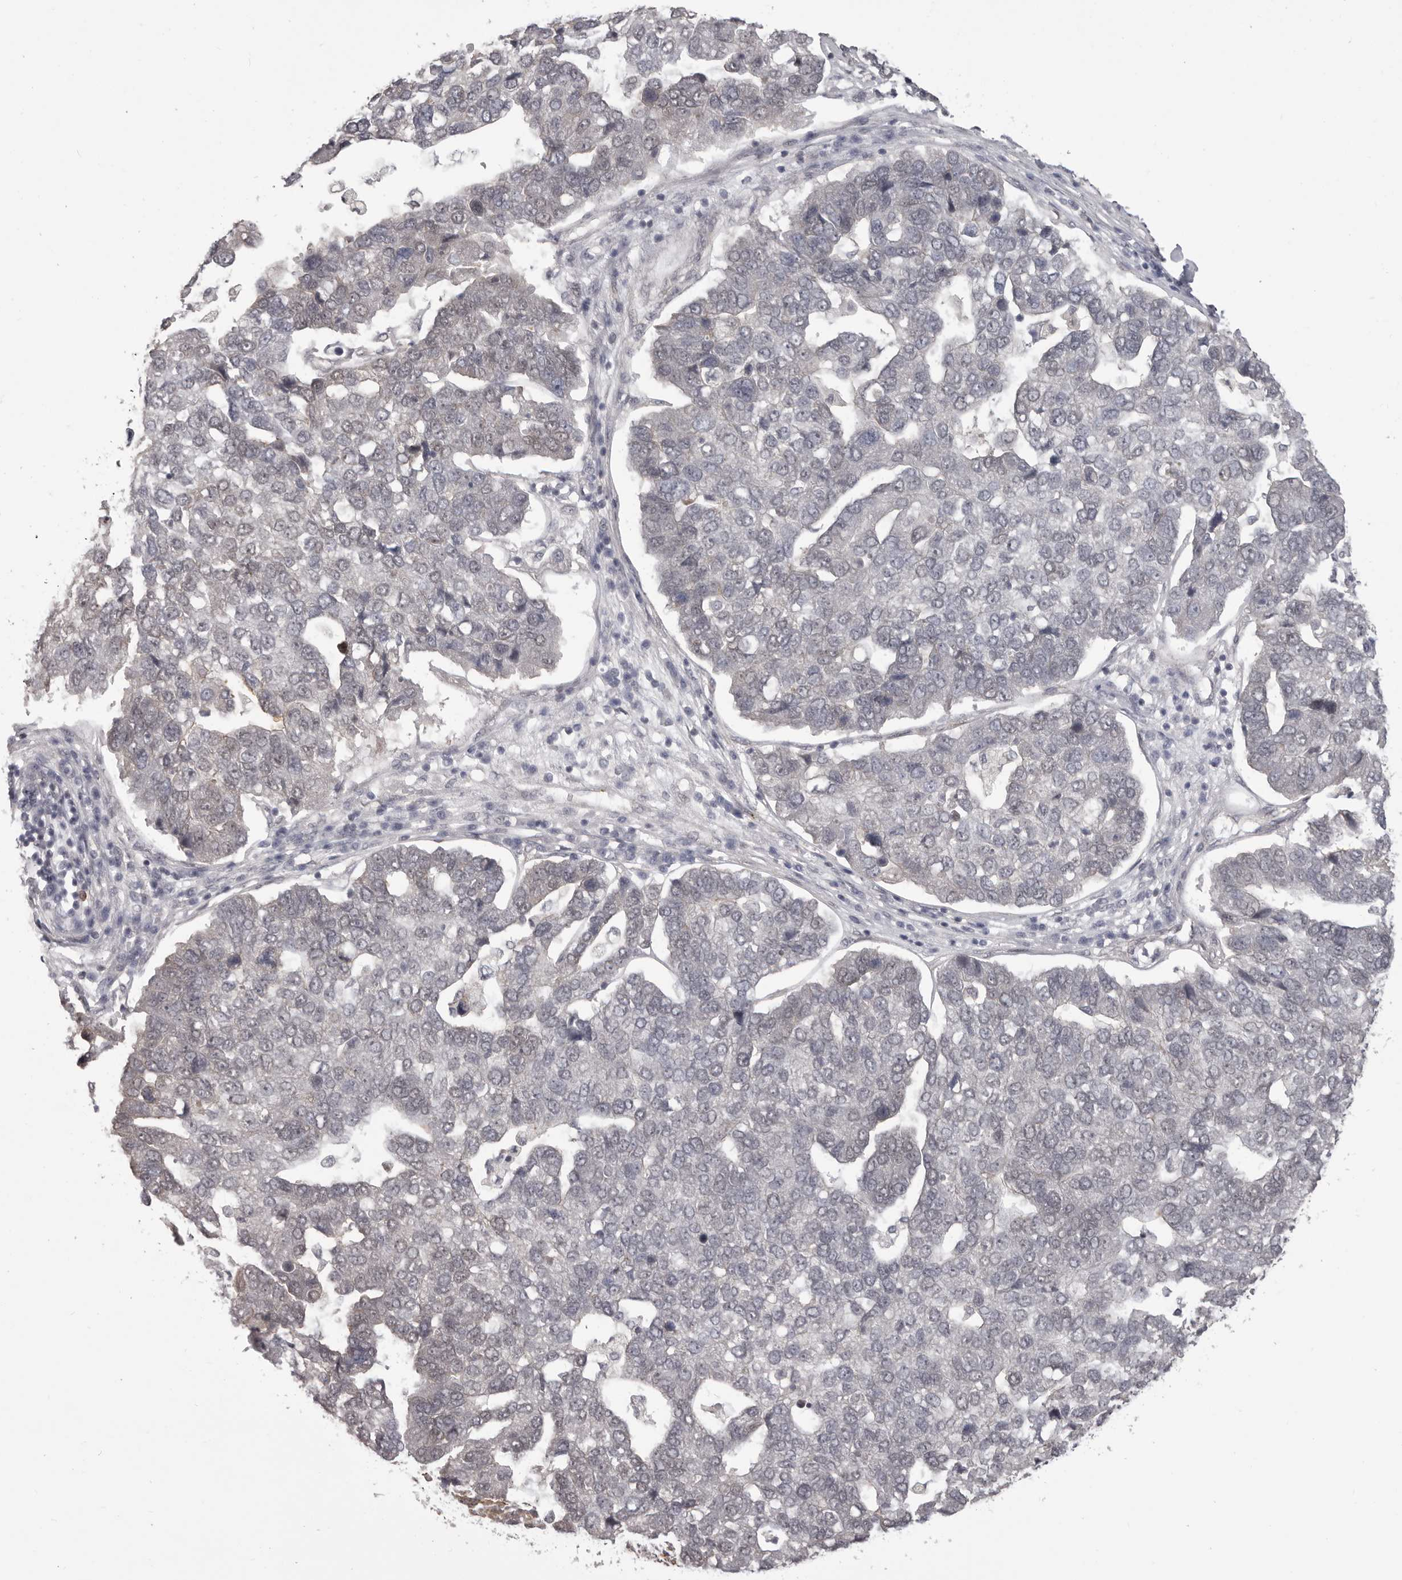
{"staining": {"intensity": "negative", "quantity": "none", "location": "none"}, "tissue": "pancreatic cancer", "cell_type": "Tumor cells", "image_type": "cancer", "snomed": [{"axis": "morphology", "description": "Adenocarcinoma, NOS"}, {"axis": "topography", "description": "Pancreas"}], "caption": "Tumor cells show no significant protein positivity in pancreatic adenocarcinoma.", "gene": "RNF2", "patient": {"sex": "female", "age": 61}}